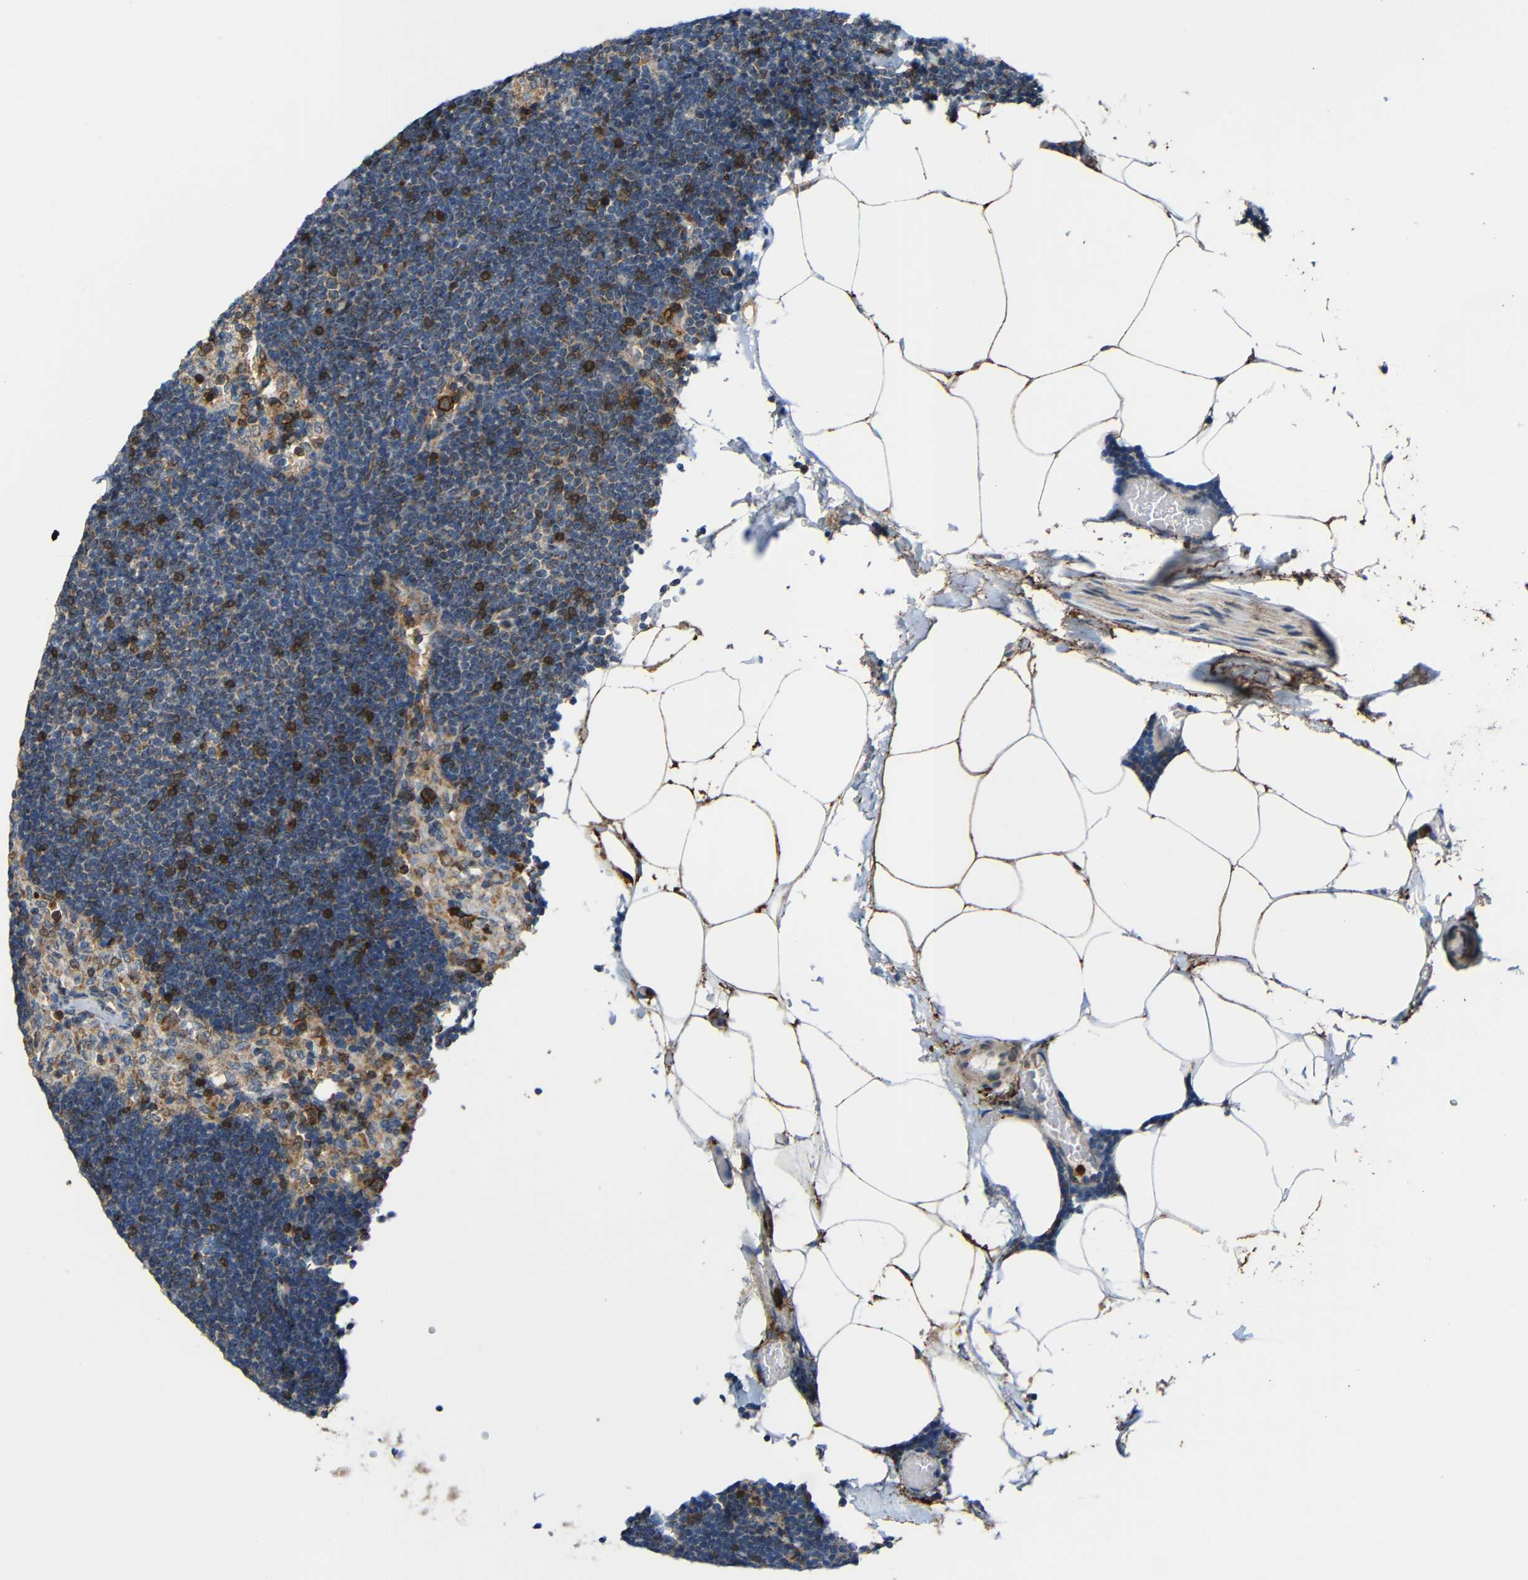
{"staining": {"intensity": "moderate", "quantity": "25%-75%", "location": "cytoplasmic/membranous"}, "tissue": "lymph node", "cell_type": "Germinal center cells", "image_type": "normal", "snomed": [{"axis": "morphology", "description": "Normal tissue, NOS"}, {"axis": "topography", "description": "Lymph node"}], "caption": "Brown immunohistochemical staining in unremarkable human lymph node reveals moderate cytoplasmic/membranous expression in approximately 25%-75% of germinal center cells.", "gene": "C1GALT1", "patient": {"sex": "male", "age": 63}}